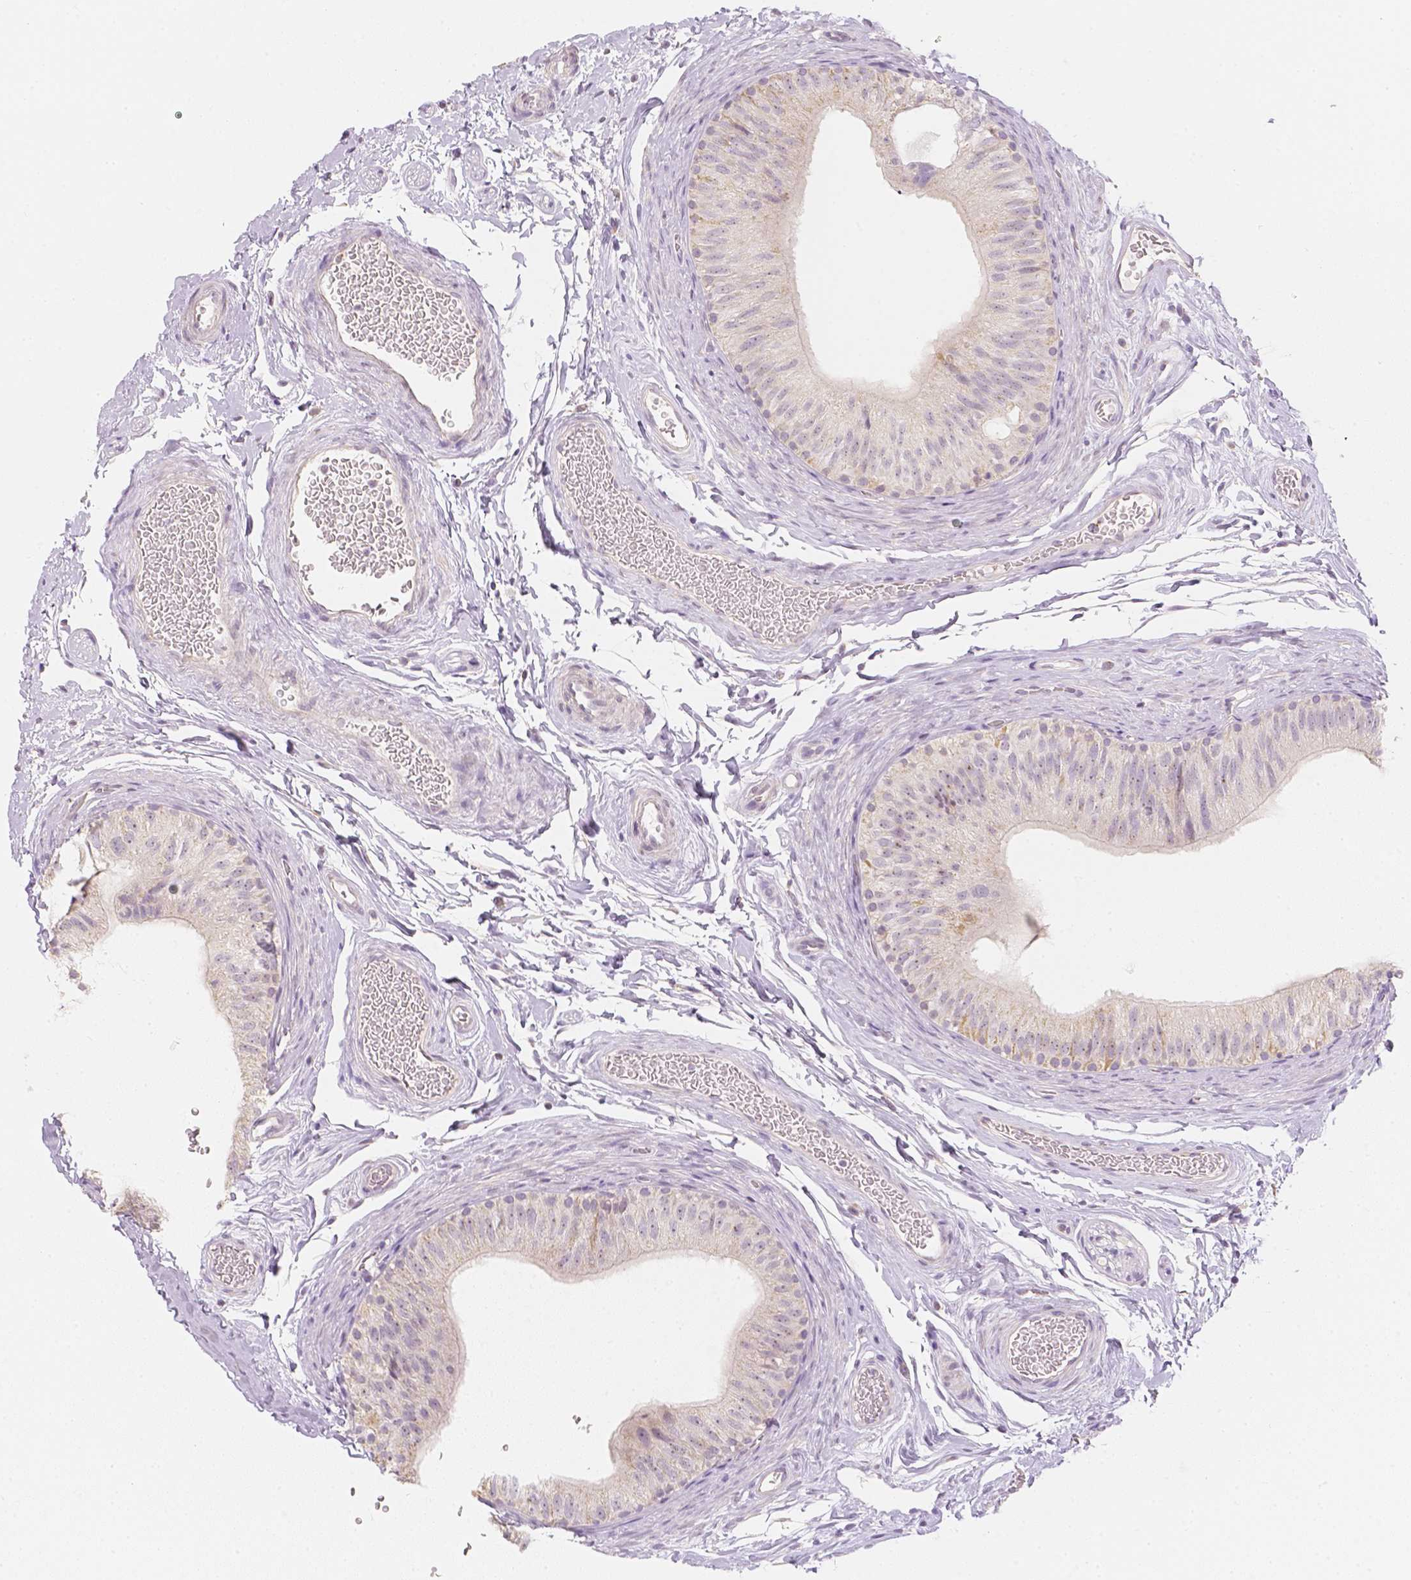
{"staining": {"intensity": "weak", "quantity": ">75%", "location": "cytoplasmic/membranous"}, "tissue": "epididymis", "cell_type": "Glandular cells", "image_type": "normal", "snomed": [{"axis": "morphology", "description": "Normal tissue, NOS"}, {"axis": "topography", "description": "Epididymis, spermatic cord, NOS"}, {"axis": "topography", "description": "Epididymis"}], "caption": "This micrograph exhibits unremarkable epididymis stained with immunohistochemistry to label a protein in brown. The cytoplasmic/membranous of glandular cells show weak positivity for the protein. Nuclei are counter-stained blue.", "gene": "NVL", "patient": {"sex": "male", "age": 31}}